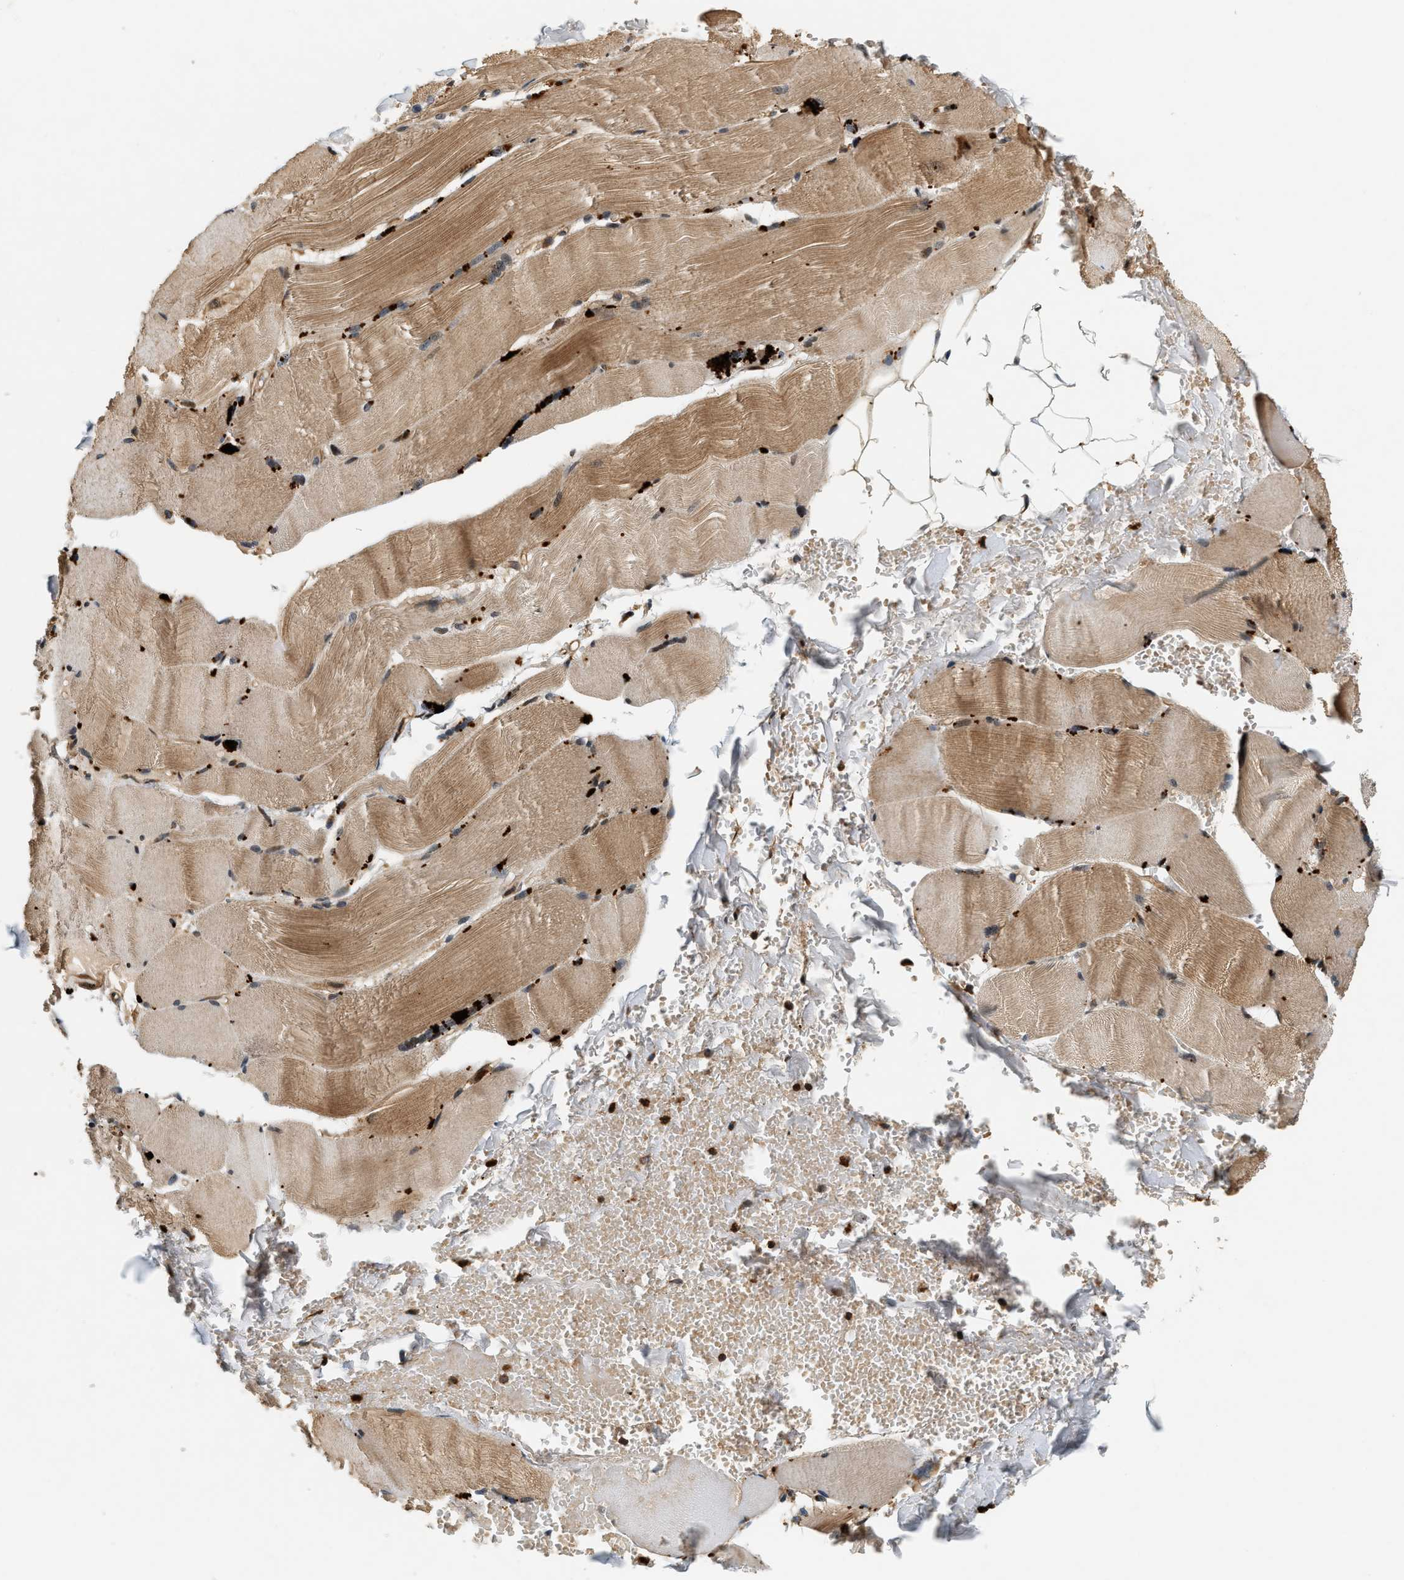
{"staining": {"intensity": "moderate", "quantity": ">75%", "location": "cytoplasmic/membranous"}, "tissue": "skeletal muscle", "cell_type": "Myocytes", "image_type": "normal", "snomed": [{"axis": "morphology", "description": "Normal tissue, NOS"}, {"axis": "topography", "description": "Skin"}, {"axis": "topography", "description": "Skeletal muscle"}], "caption": "Skeletal muscle stained with DAB (3,3'-diaminobenzidine) IHC demonstrates medium levels of moderate cytoplasmic/membranous staining in approximately >75% of myocytes.", "gene": "SAMD9", "patient": {"sex": "male", "age": 83}}